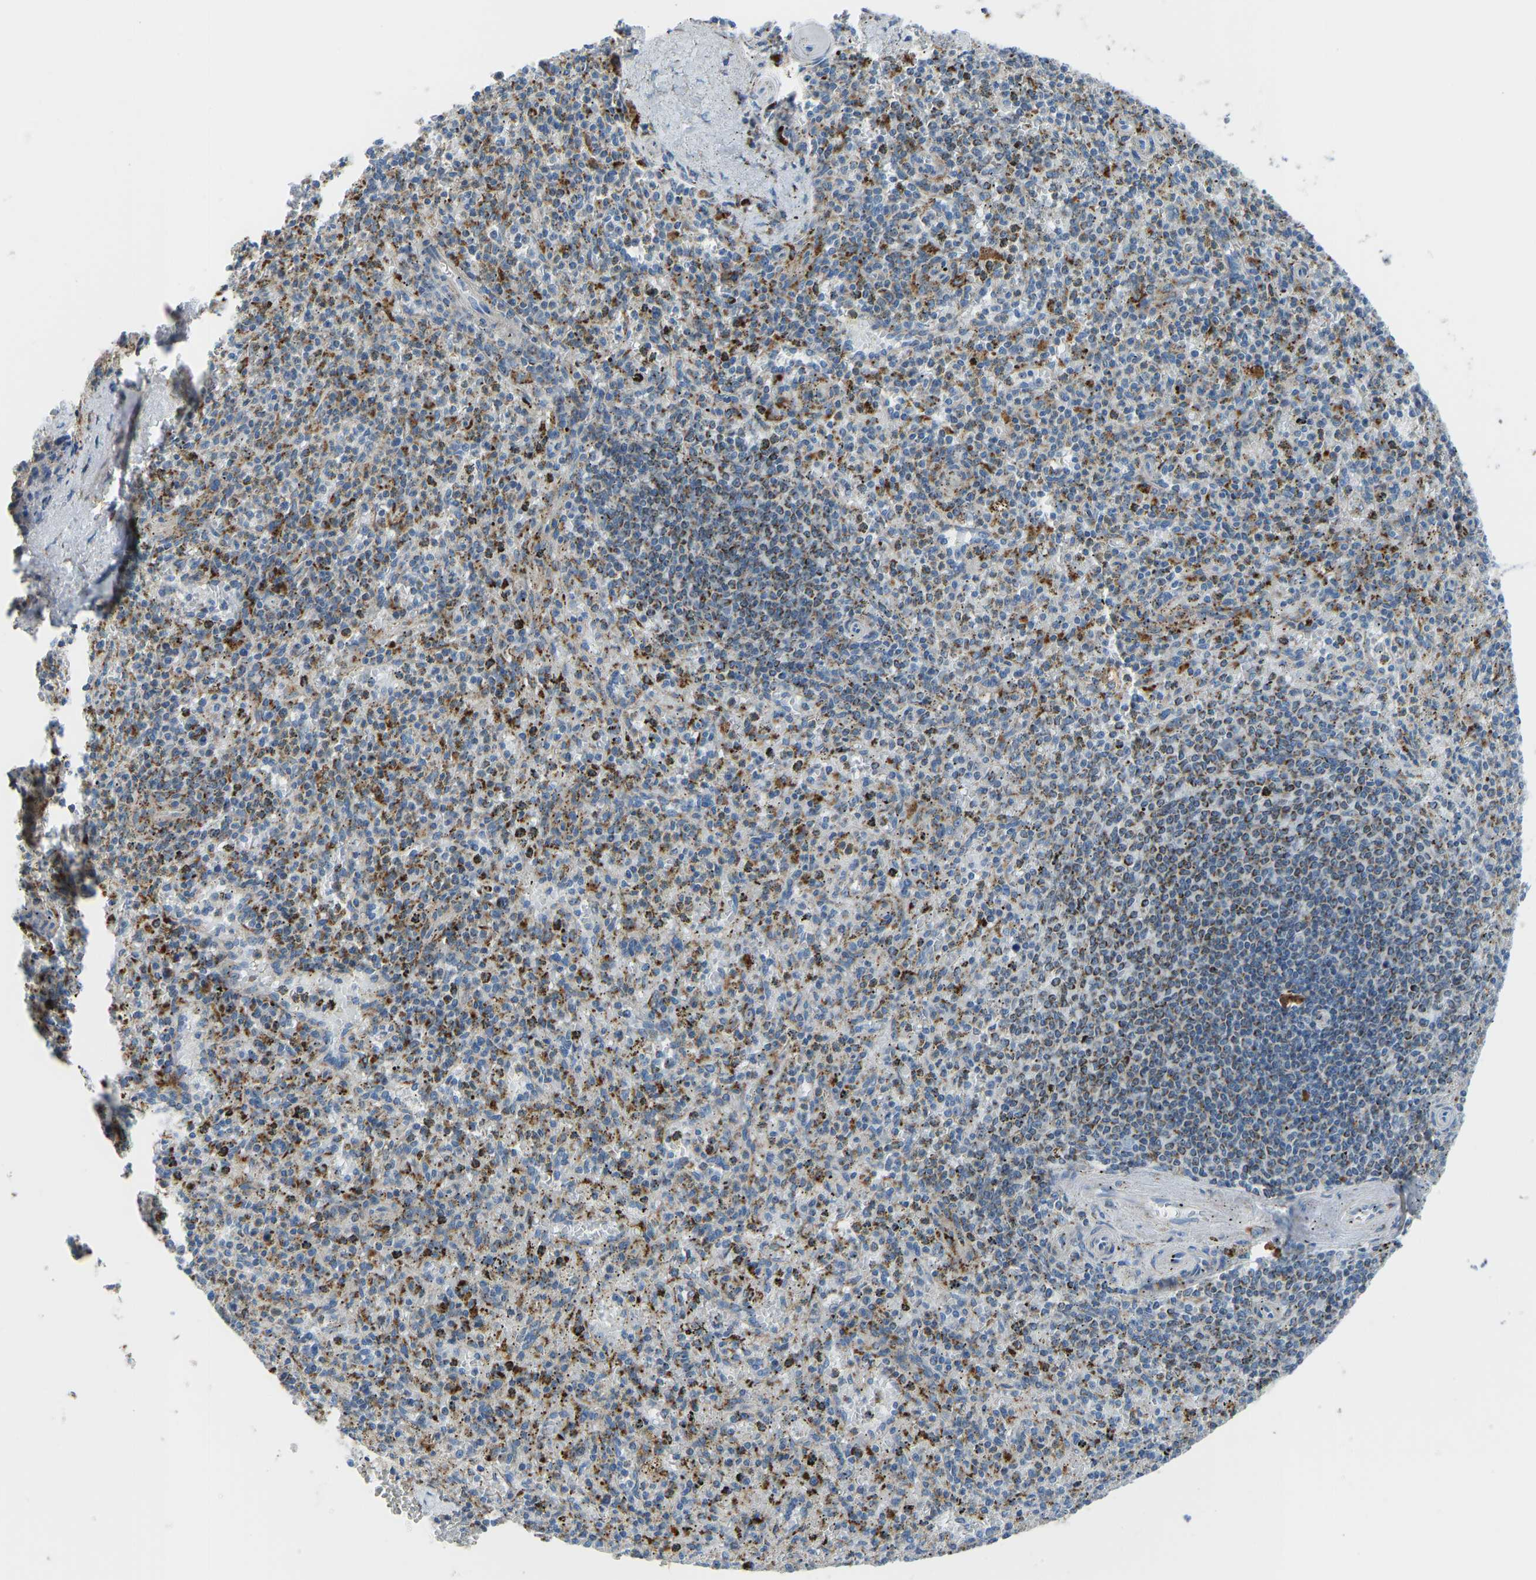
{"staining": {"intensity": "moderate", "quantity": "25%-75%", "location": "cytoplasmic/membranous"}, "tissue": "spleen", "cell_type": "Cells in red pulp", "image_type": "normal", "snomed": [{"axis": "morphology", "description": "Normal tissue, NOS"}, {"axis": "topography", "description": "Spleen"}], "caption": "Spleen stained with DAB (3,3'-diaminobenzidine) immunohistochemistry displays medium levels of moderate cytoplasmic/membranous staining in about 25%-75% of cells in red pulp.", "gene": "SMIM20", "patient": {"sex": "male", "age": 72}}